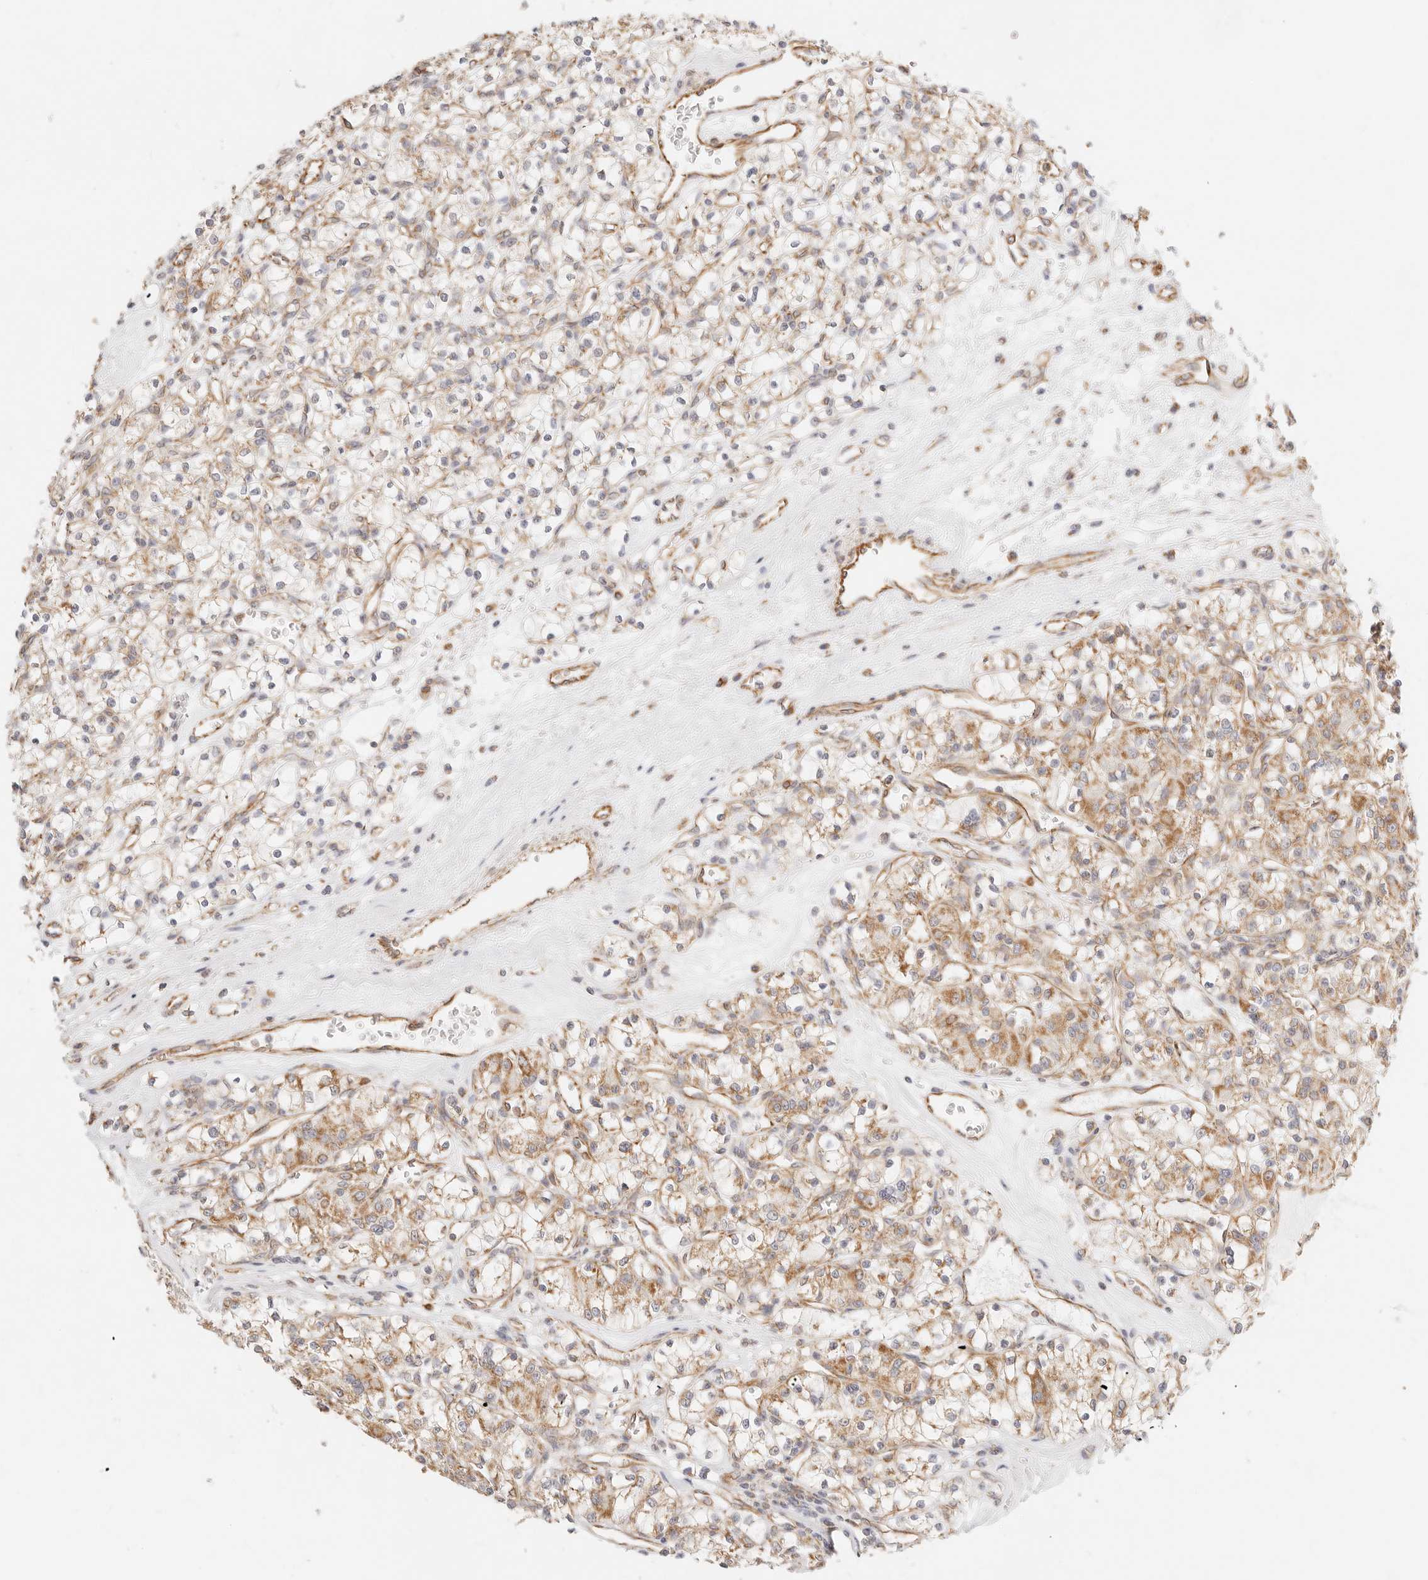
{"staining": {"intensity": "moderate", "quantity": "25%-75%", "location": "cytoplasmic/membranous"}, "tissue": "renal cancer", "cell_type": "Tumor cells", "image_type": "cancer", "snomed": [{"axis": "morphology", "description": "Adenocarcinoma, NOS"}, {"axis": "topography", "description": "Kidney"}], "caption": "The photomicrograph exhibits immunohistochemical staining of adenocarcinoma (renal). There is moderate cytoplasmic/membranous positivity is seen in approximately 25%-75% of tumor cells.", "gene": "ZC3H11A", "patient": {"sex": "female", "age": 59}}